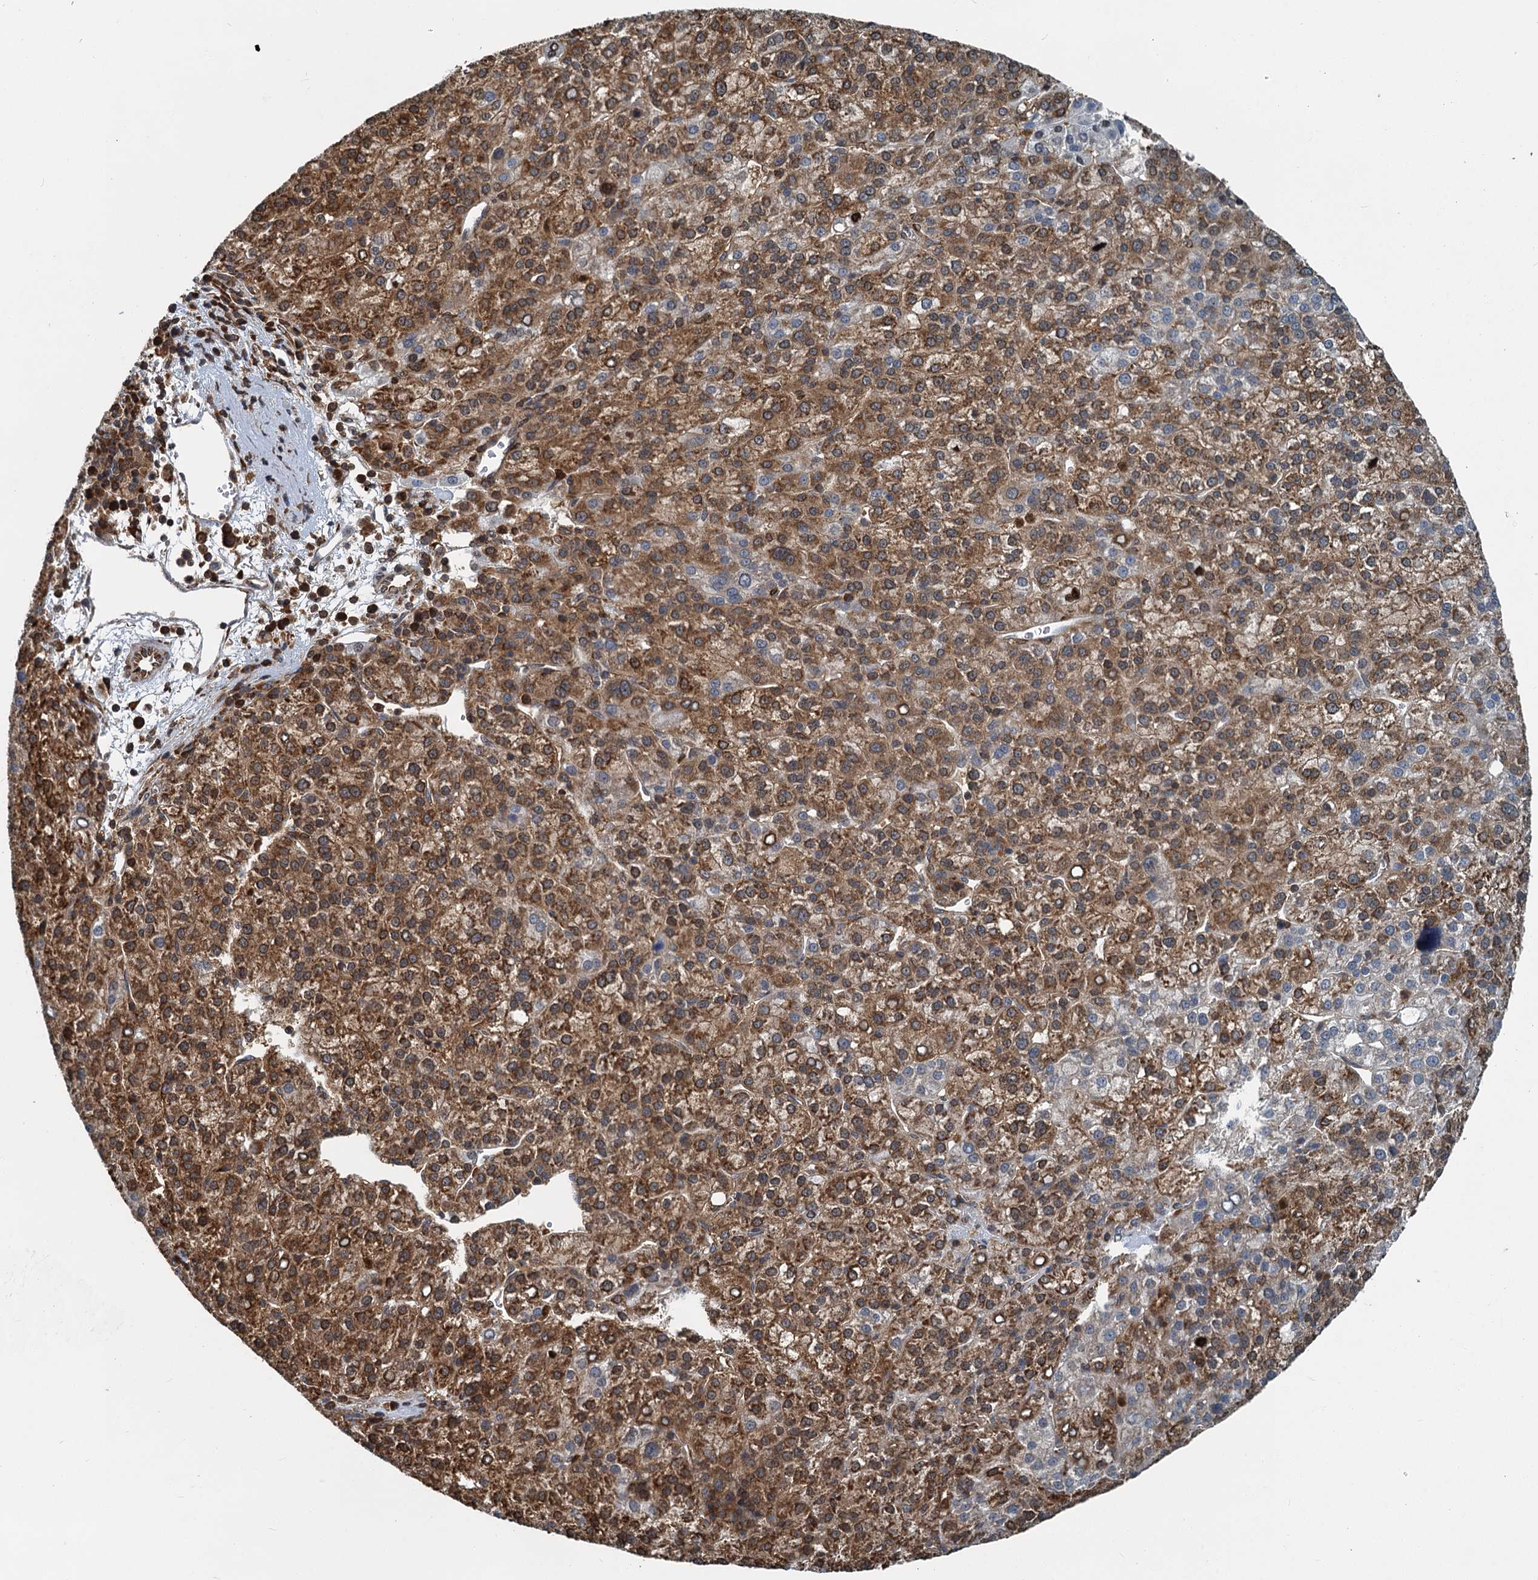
{"staining": {"intensity": "strong", "quantity": ">75%", "location": "cytoplasmic/membranous"}, "tissue": "liver cancer", "cell_type": "Tumor cells", "image_type": "cancer", "snomed": [{"axis": "morphology", "description": "Carcinoma, Hepatocellular, NOS"}, {"axis": "topography", "description": "Liver"}], "caption": "Immunohistochemistry (DAB) staining of human liver cancer demonstrates strong cytoplasmic/membranous protein expression in about >75% of tumor cells. Ihc stains the protein in brown and the nuclei are stained blue.", "gene": "GPI", "patient": {"sex": "female", "age": 58}}